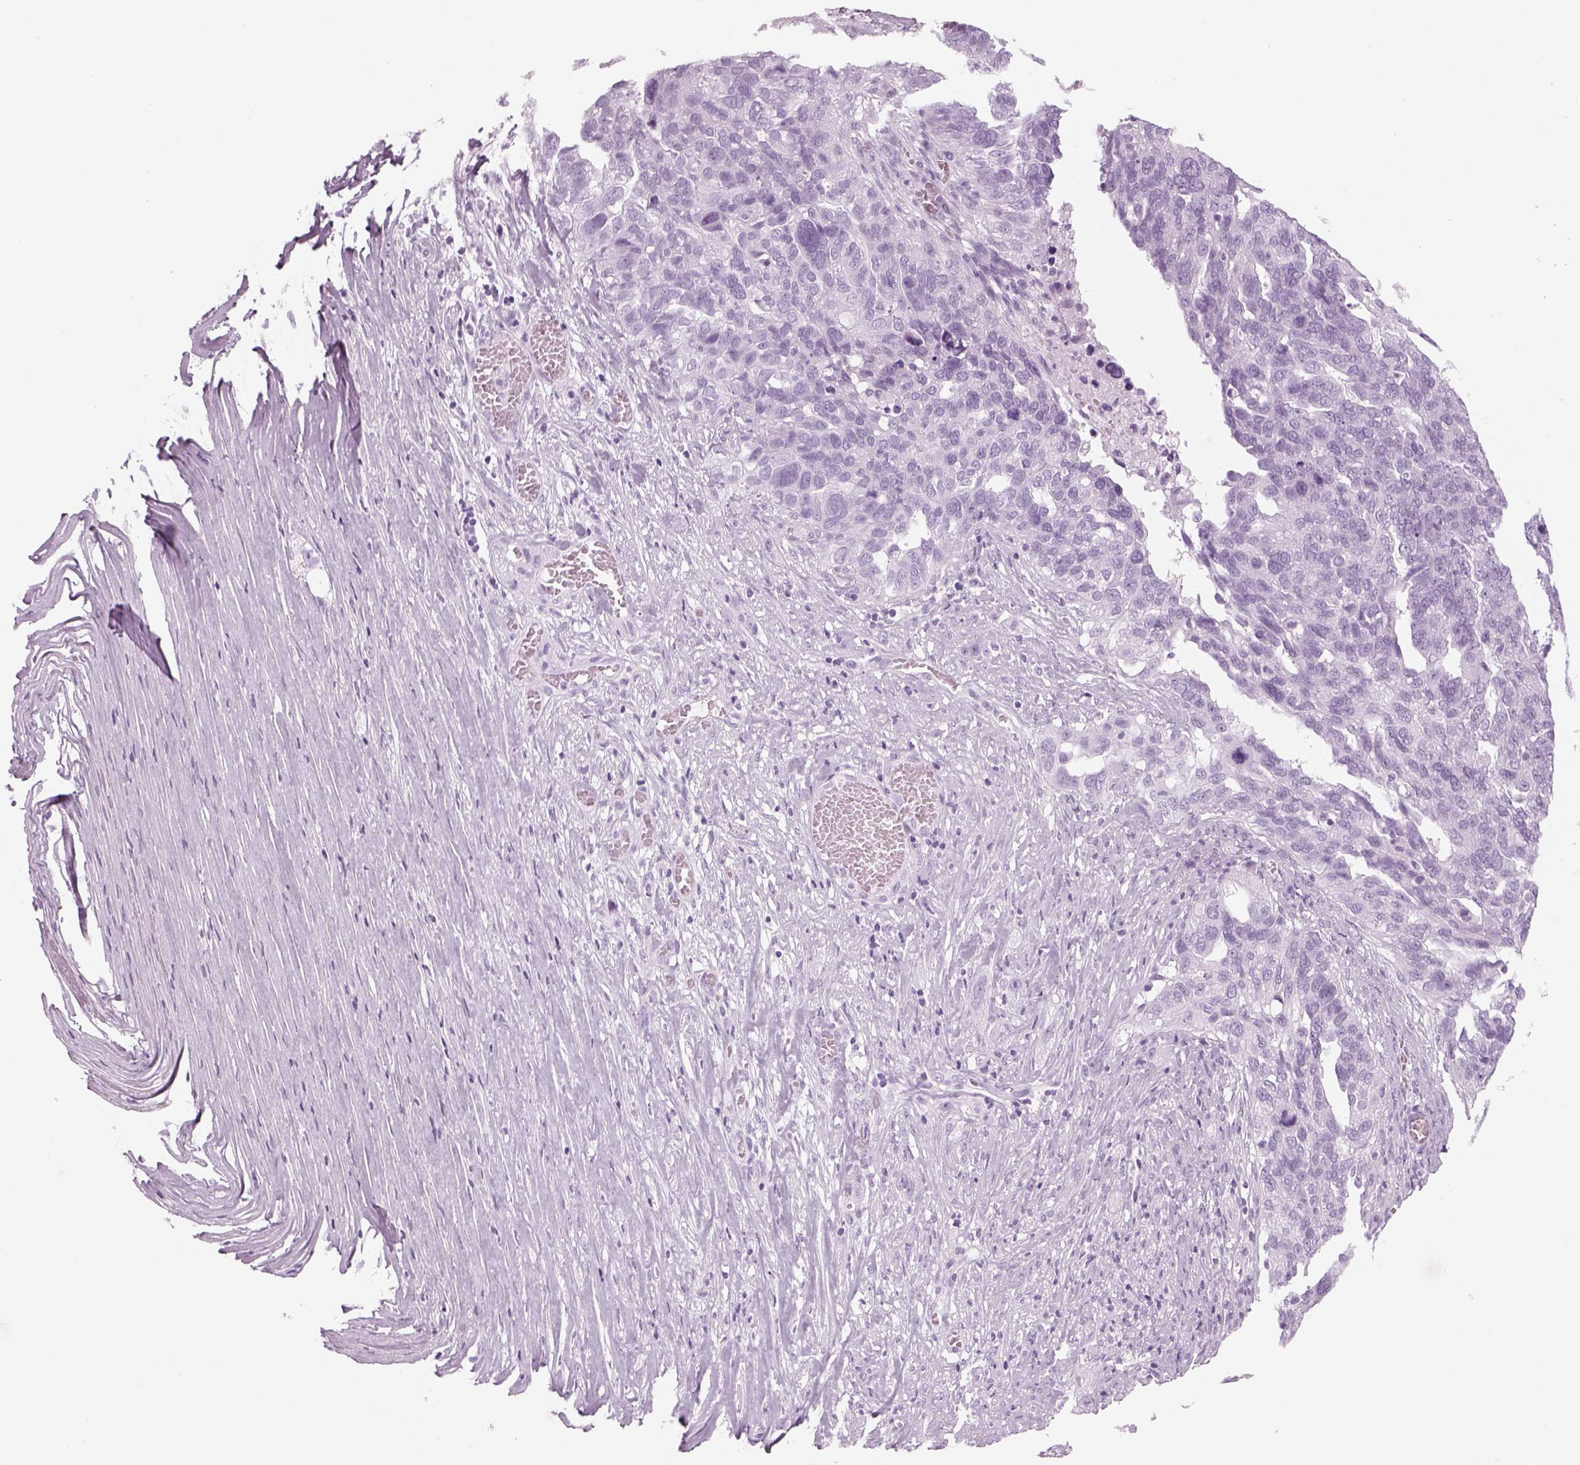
{"staining": {"intensity": "negative", "quantity": "none", "location": "none"}, "tissue": "ovarian cancer", "cell_type": "Tumor cells", "image_type": "cancer", "snomed": [{"axis": "morphology", "description": "Carcinoma, endometroid"}, {"axis": "topography", "description": "Soft tissue"}, {"axis": "topography", "description": "Ovary"}], "caption": "Ovarian endometroid carcinoma was stained to show a protein in brown. There is no significant staining in tumor cells.", "gene": "PABPC1L2B", "patient": {"sex": "female", "age": 52}}